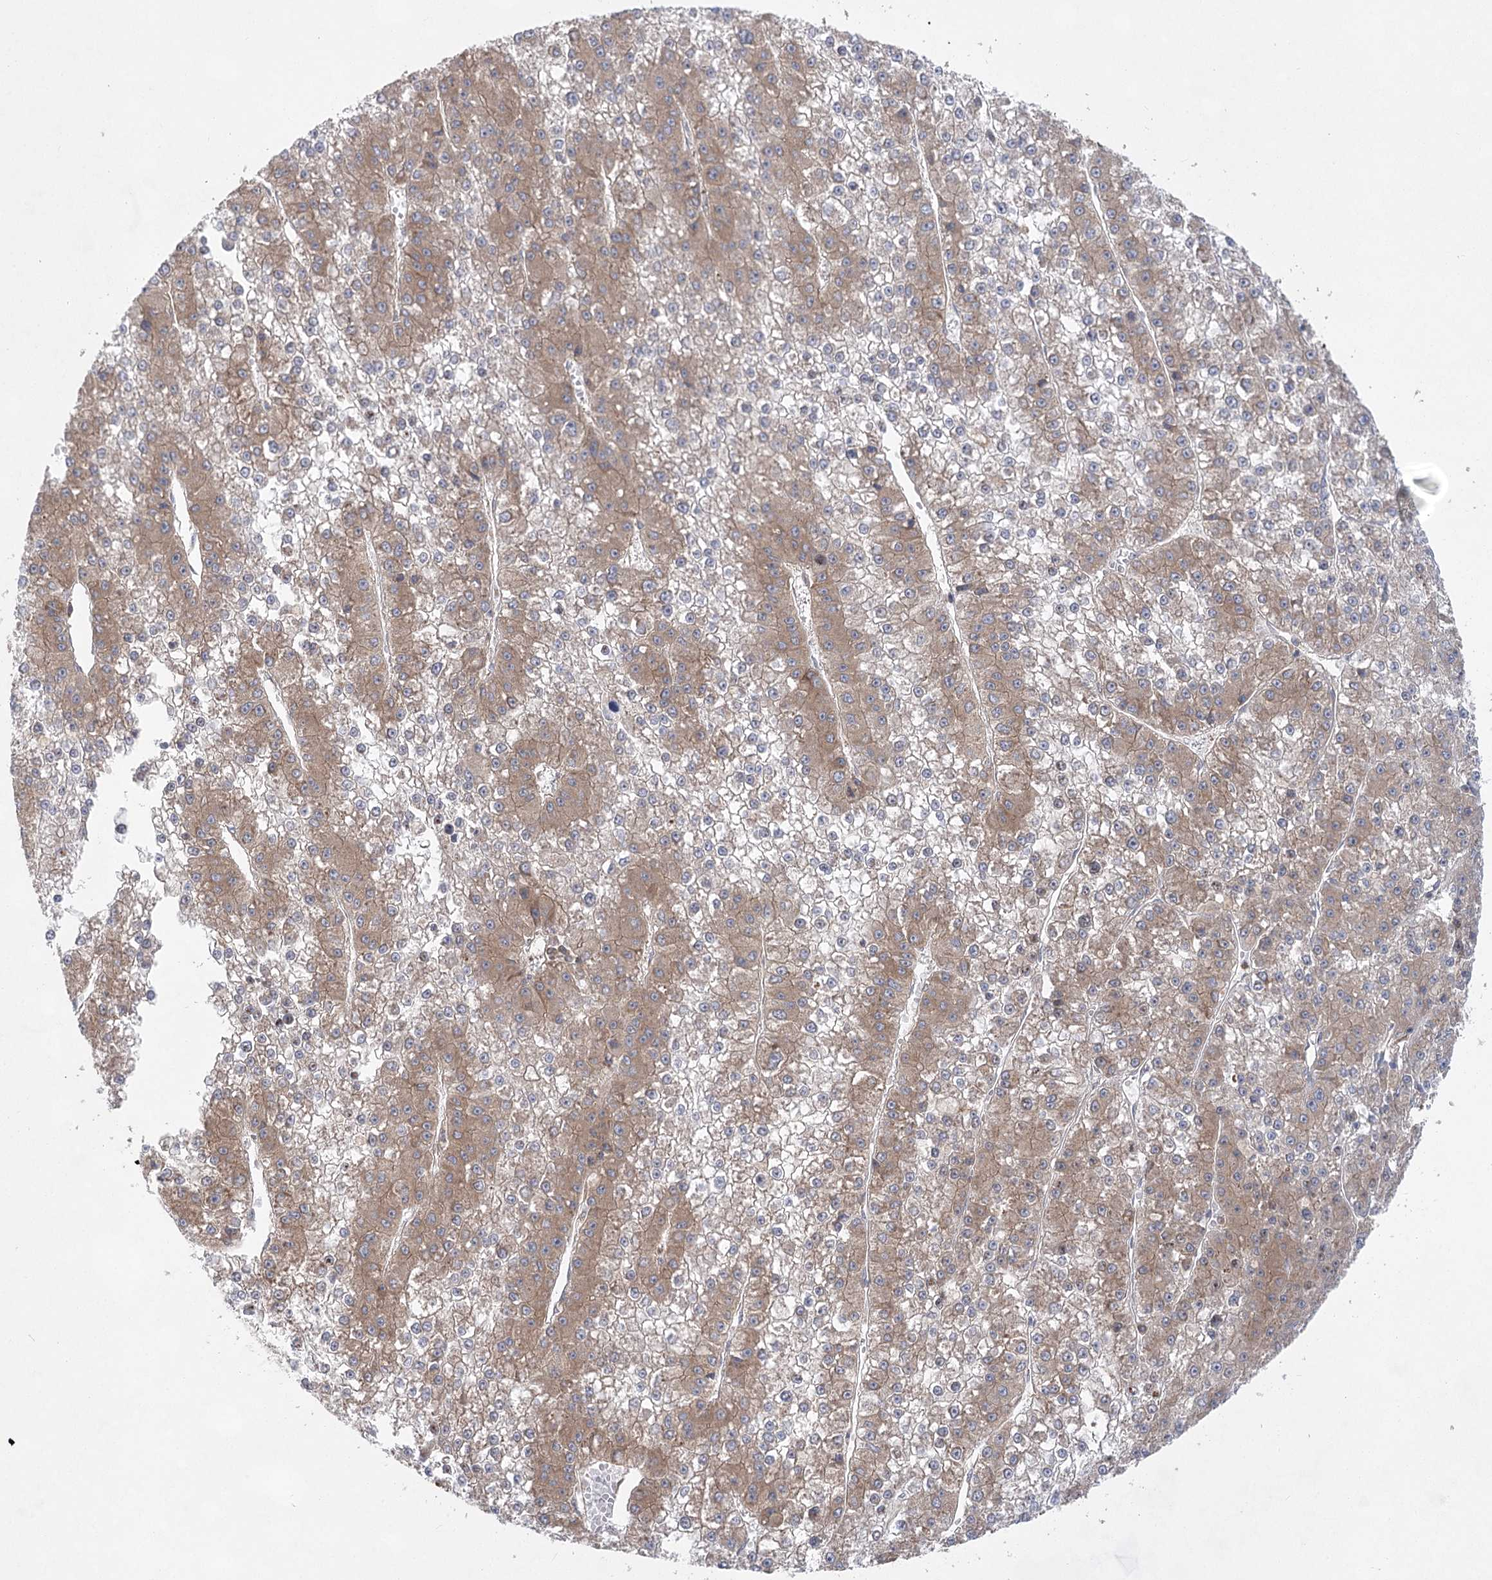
{"staining": {"intensity": "moderate", "quantity": "25%-75%", "location": "cytoplasmic/membranous"}, "tissue": "liver cancer", "cell_type": "Tumor cells", "image_type": "cancer", "snomed": [{"axis": "morphology", "description": "Carcinoma, Hepatocellular, NOS"}, {"axis": "topography", "description": "Liver"}], "caption": "There is medium levels of moderate cytoplasmic/membranous expression in tumor cells of liver hepatocellular carcinoma, as demonstrated by immunohistochemical staining (brown color).", "gene": "EIF3A", "patient": {"sex": "female", "age": 73}}